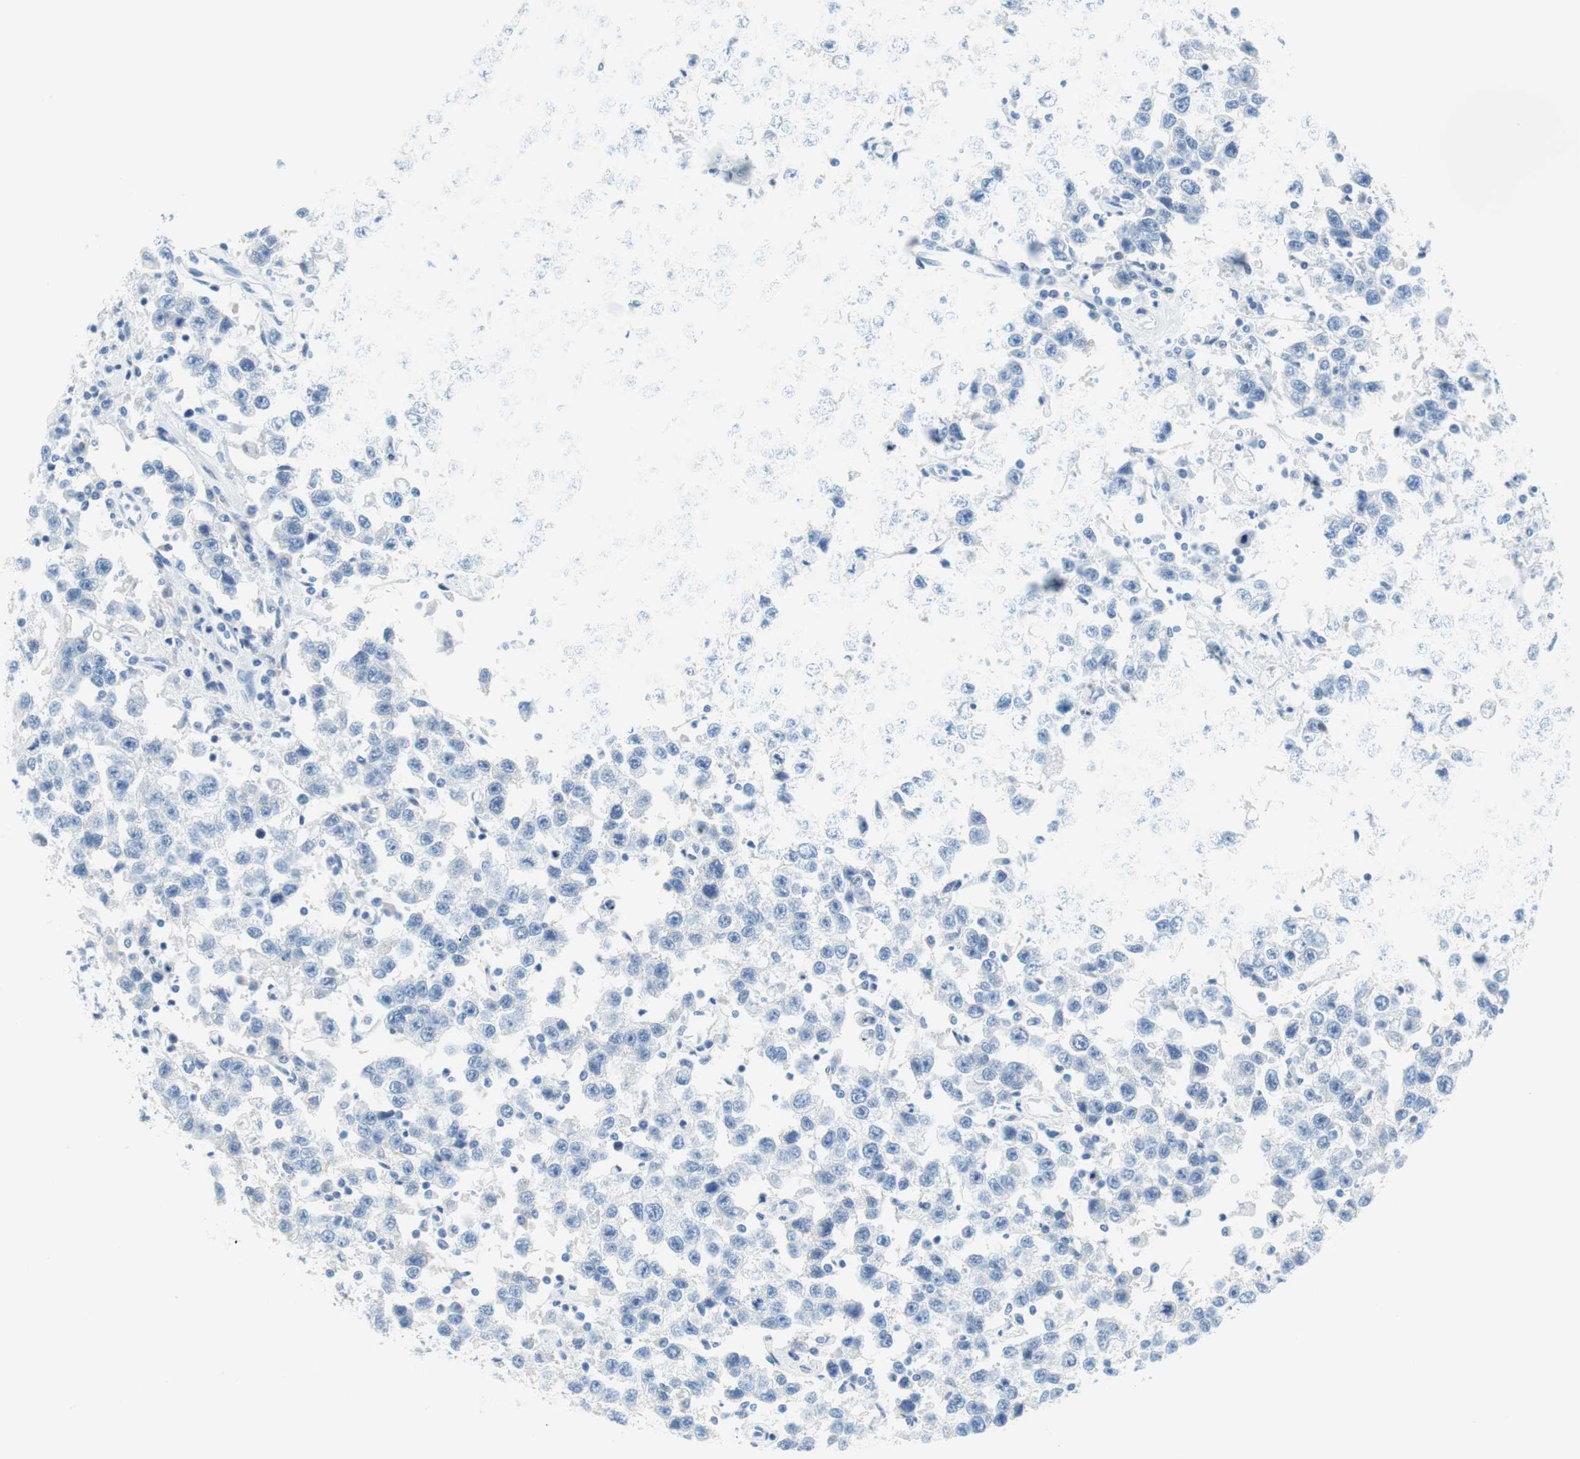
{"staining": {"intensity": "negative", "quantity": "none", "location": "none"}, "tissue": "testis cancer", "cell_type": "Tumor cells", "image_type": "cancer", "snomed": [{"axis": "morphology", "description": "Seminoma, NOS"}, {"axis": "topography", "description": "Testis"}], "caption": "Seminoma (testis) was stained to show a protein in brown. There is no significant expression in tumor cells.", "gene": "MYH1", "patient": {"sex": "male", "age": 41}}